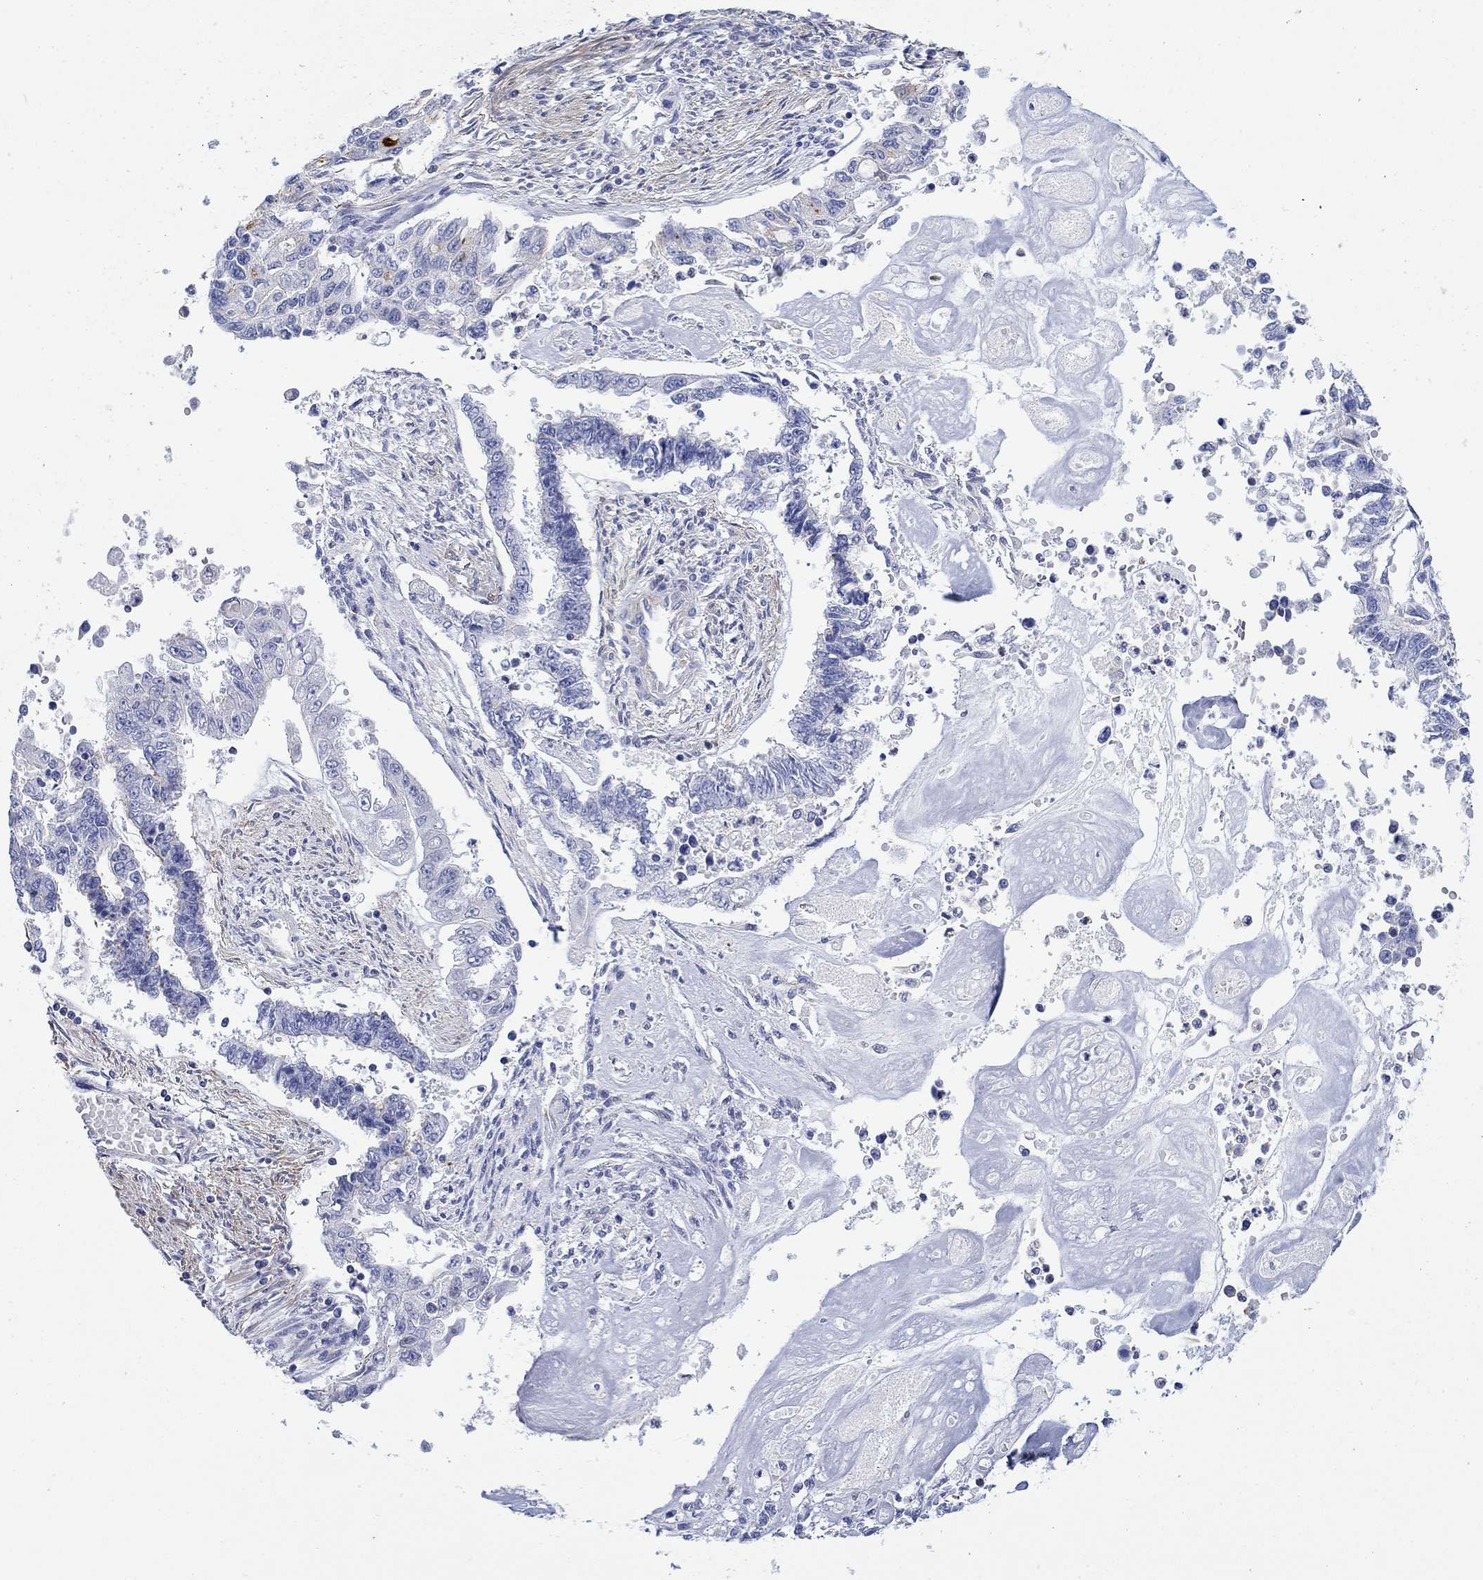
{"staining": {"intensity": "negative", "quantity": "none", "location": "none"}, "tissue": "endometrial cancer", "cell_type": "Tumor cells", "image_type": "cancer", "snomed": [{"axis": "morphology", "description": "Adenocarcinoma, NOS"}, {"axis": "topography", "description": "Uterus"}], "caption": "Histopathology image shows no significant protein staining in tumor cells of endometrial cancer.", "gene": "PPIL6", "patient": {"sex": "female", "age": 59}}